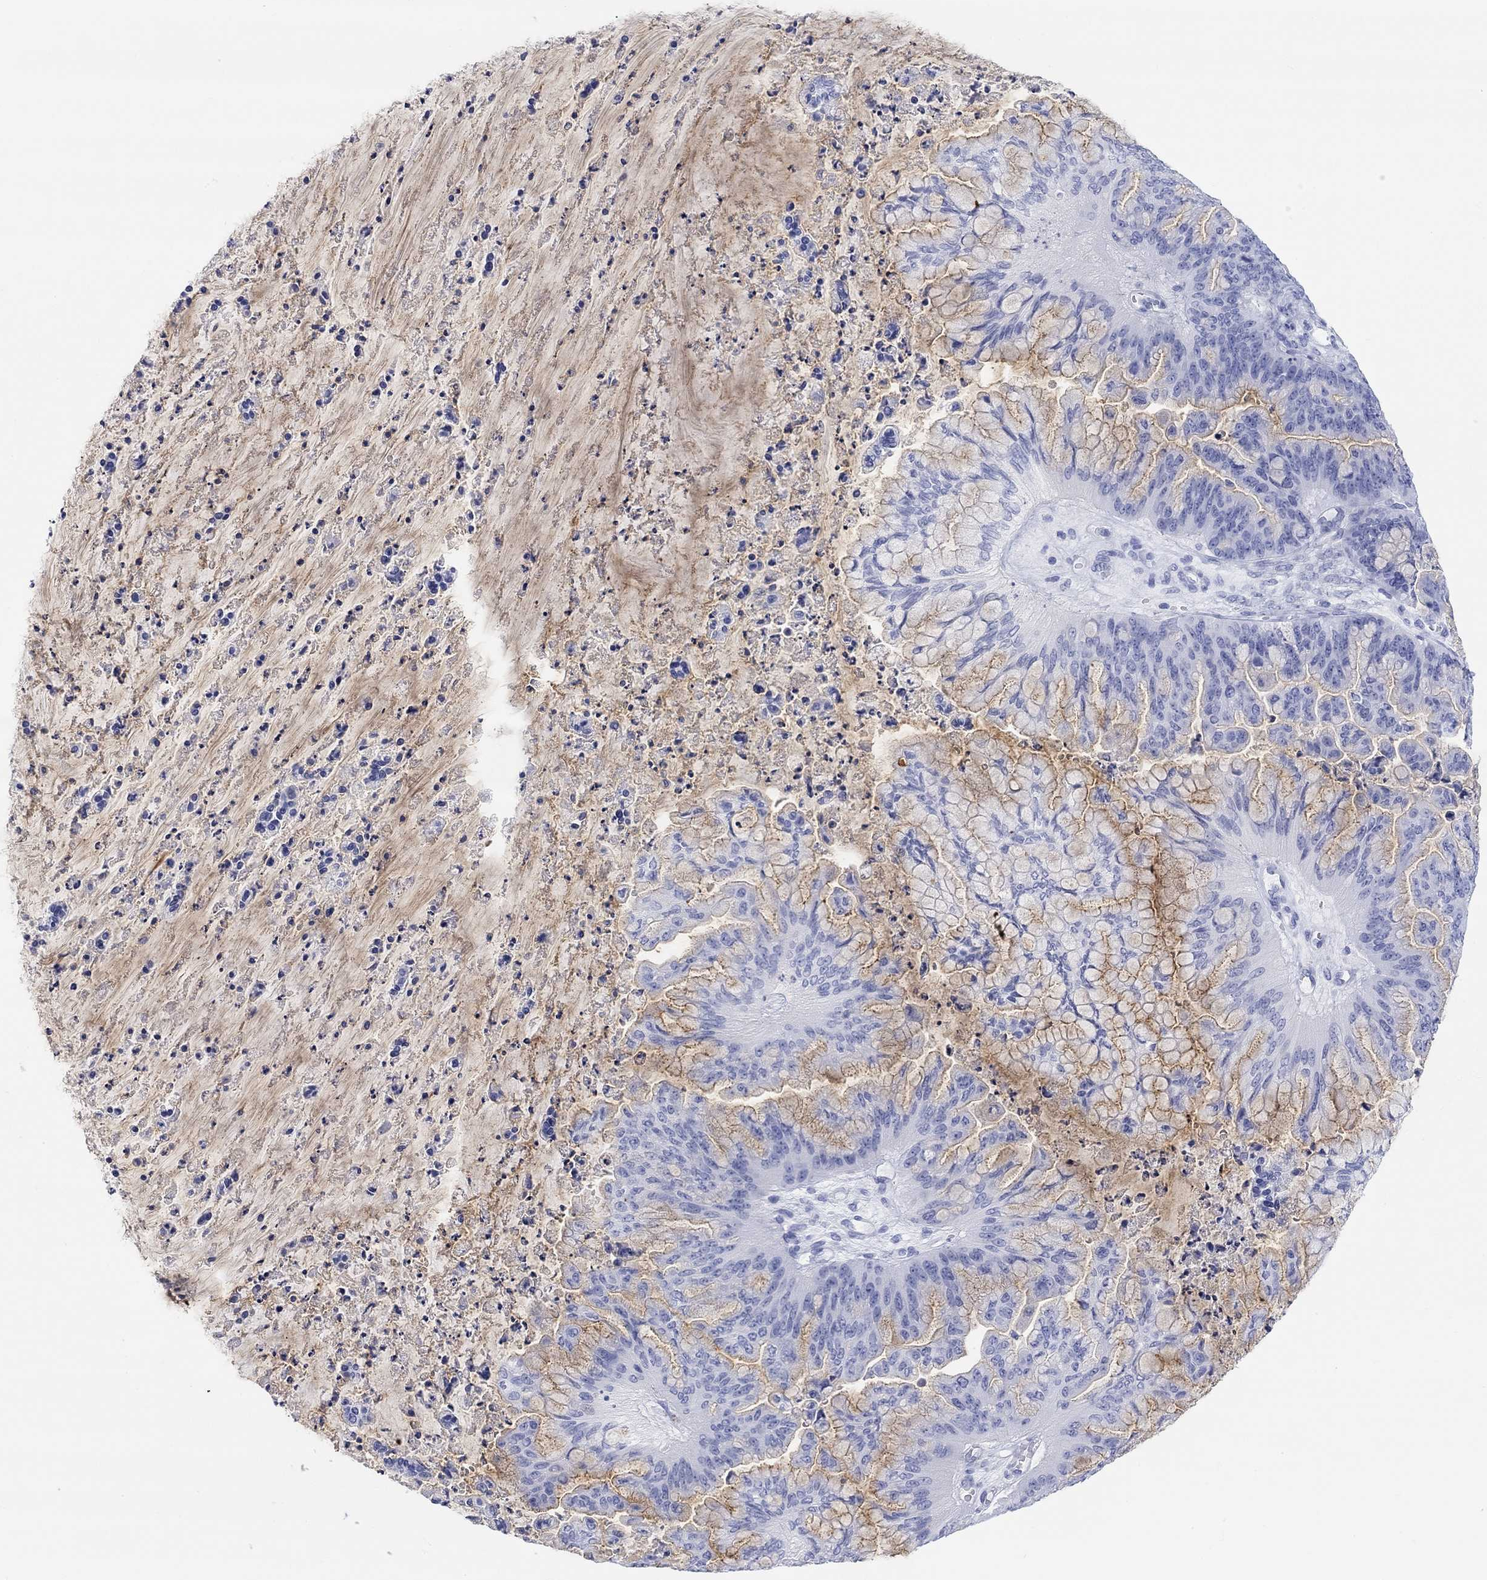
{"staining": {"intensity": "weak", "quantity": "<25%", "location": "cytoplasmic/membranous"}, "tissue": "ovarian cancer", "cell_type": "Tumor cells", "image_type": "cancer", "snomed": [{"axis": "morphology", "description": "Cystadenocarcinoma, mucinous, NOS"}, {"axis": "topography", "description": "Ovary"}], "caption": "An IHC micrograph of ovarian cancer is shown. There is no staining in tumor cells of ovarian cancer. (DAB (3,3'-diaminobenzidine) immunohistochemistry visualized using brightfield microscopy, high magnification).", "gene": "XIRP2", "patient": {"sex": "female", "age": 67}}